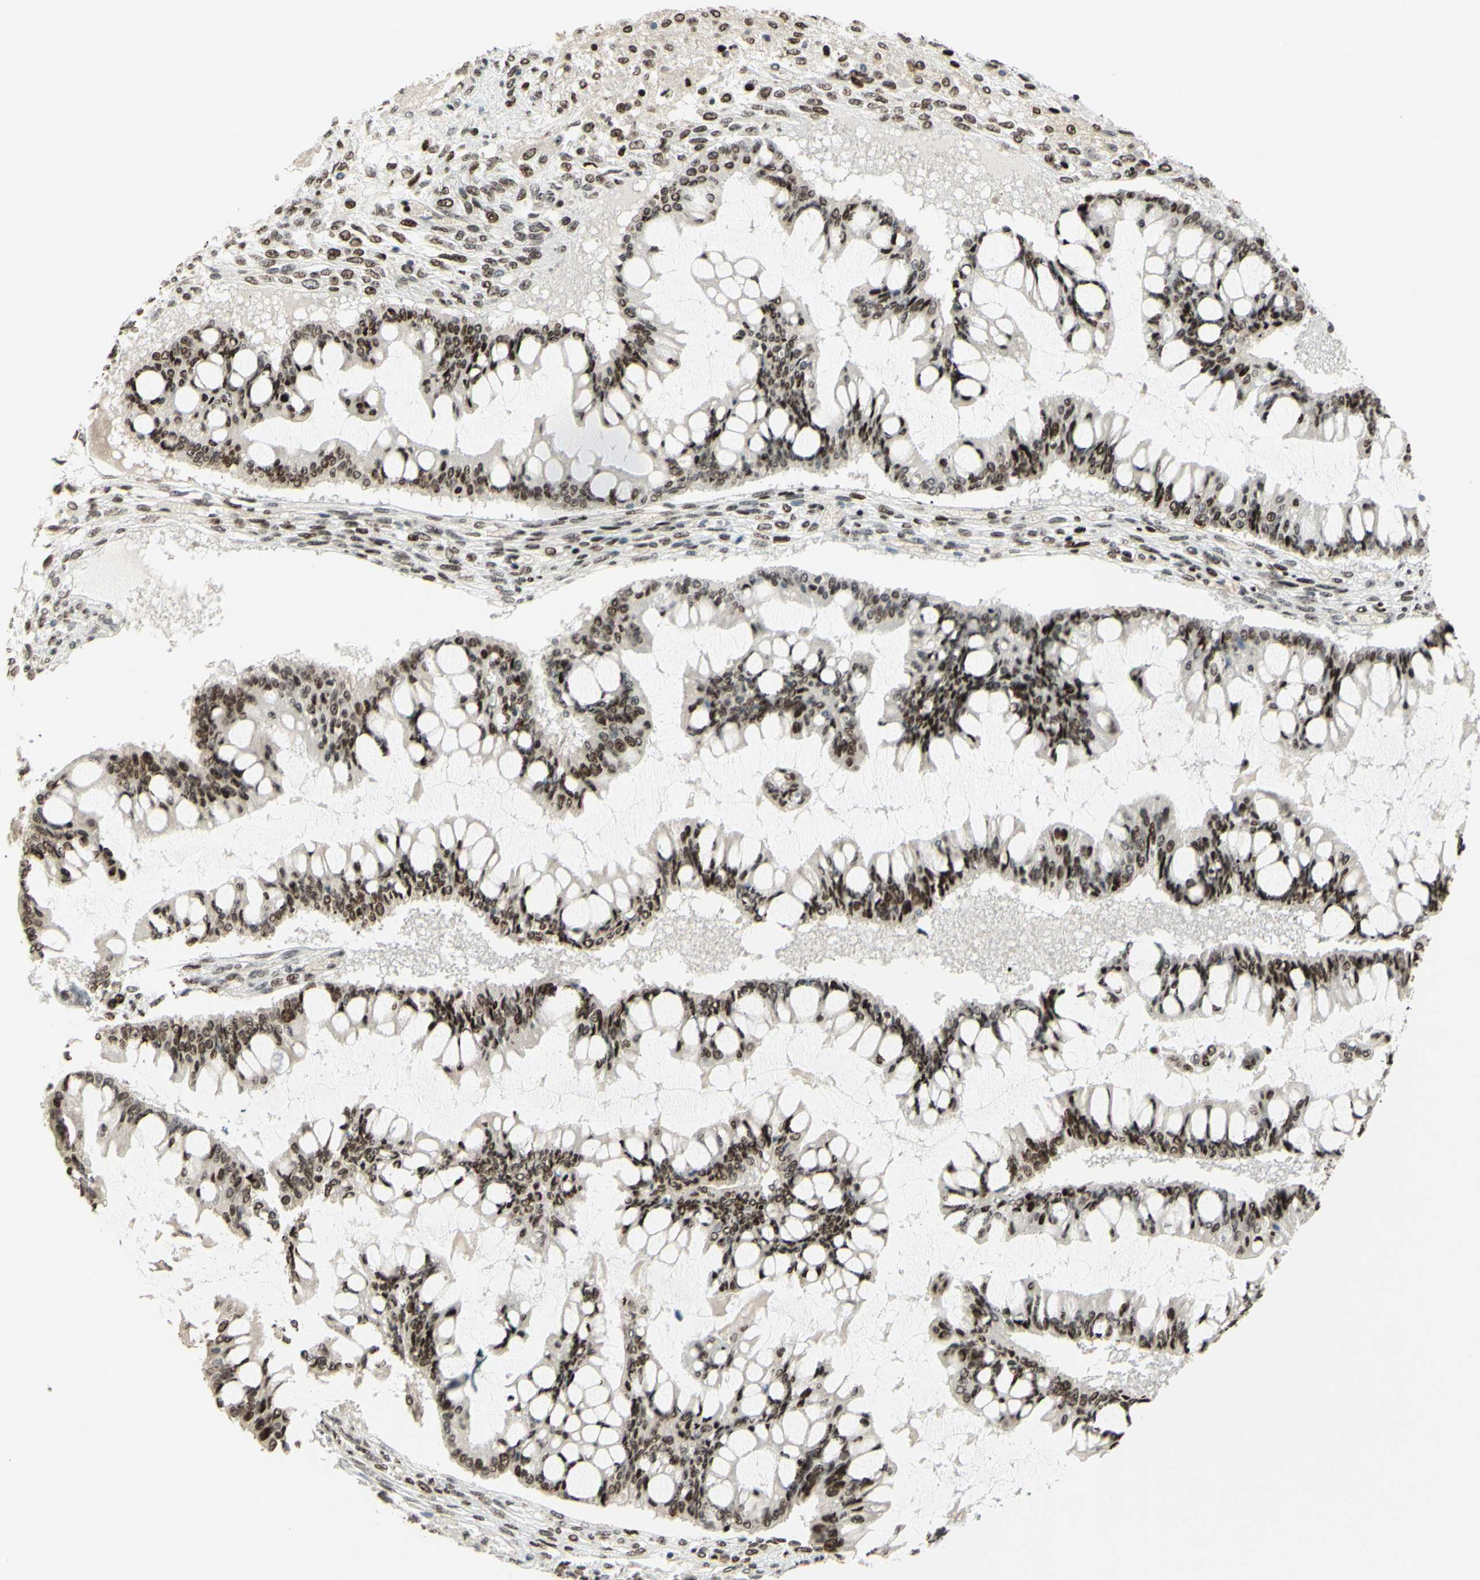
{"staining": {"intensity": "strong", "quantity": "25%-75%", "location": "nuclear"}, "tissue": "ovarian cancer", "cell_type": "Tumor cells", "image_type": "cancer", "snomed": [{"axis": "morphology", "description": "Cystadenocarcinoma, mucinous, NOS"}, {"axis": "topography", "description": "Ovary"}], "caption": "Immunohistochemistry histopathology image of human mucinous cystadenocarcinoma (ovarian) stained for a protein (brown), which displays high levels of strong nuclear positivity in approximately 25%-75% of tumor cells.", "gene": "CDKL5", "patient": {"sex": "female", "age": 73}}